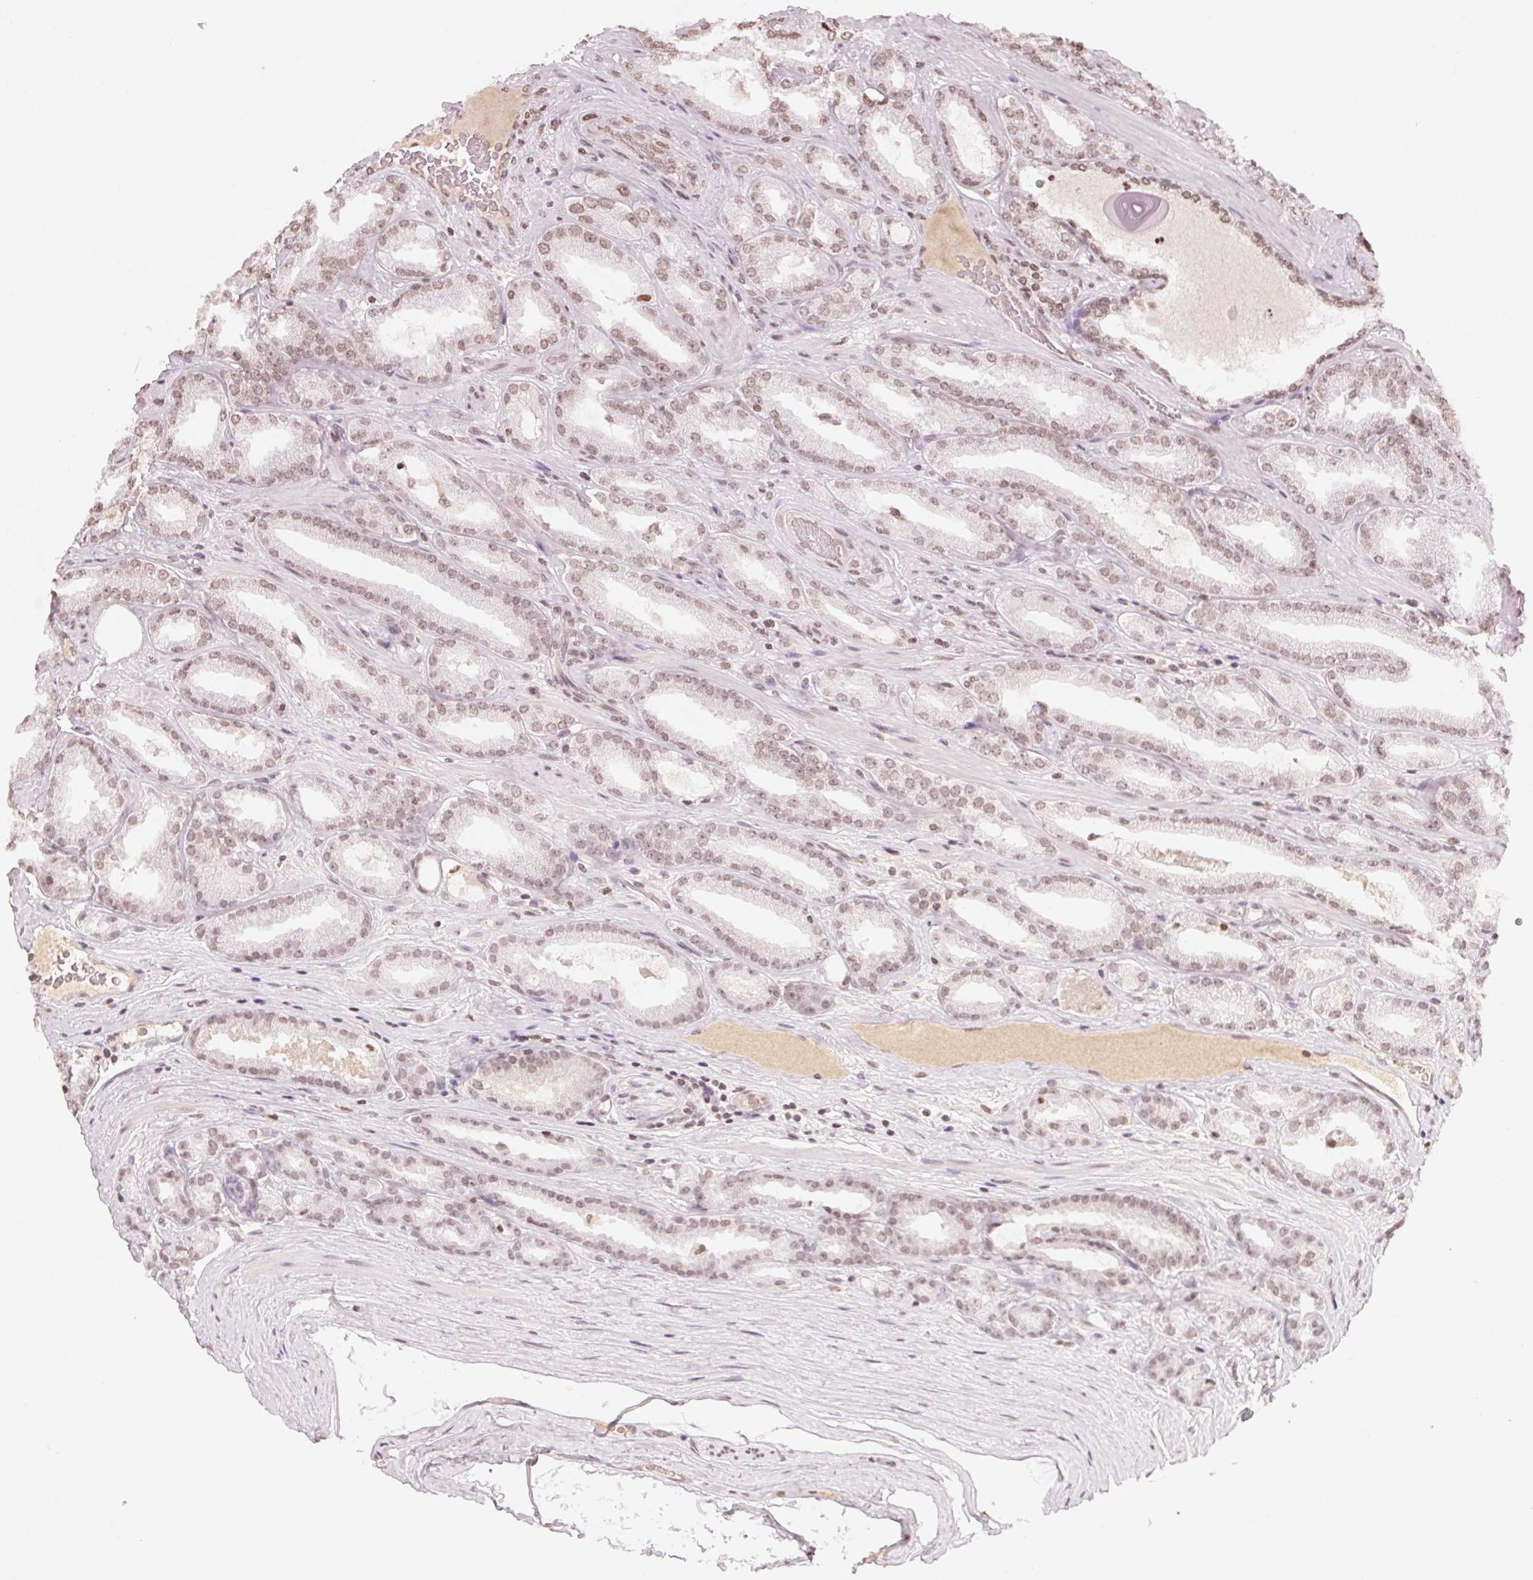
{"staining": {"intensity": "weak", "quantity": ">75%", "location": "nuclear"}, "tissue": "prostate cancer", "cell_type": "Tumor cells", "image_type": "cancer", "snomed": [{"axis": "morphology", "description": "Adenocarcinoma, Low grade"}, {"axis": "topography", "description": "Prostate"}], "caption": "Weak nuclear protein expression is appreciated in approximately >75% of tumor cells in prostate low-grade adenocarcinoma. The staining was performed using DAB (3,3'-diaminobenzidine) to visualize the protein expression in brown, while the nuclei were stained in blue with hematoxylin (Magnification: 20x).", "gene": "TBP", "patient": {"sex": "male", "age": 61}}